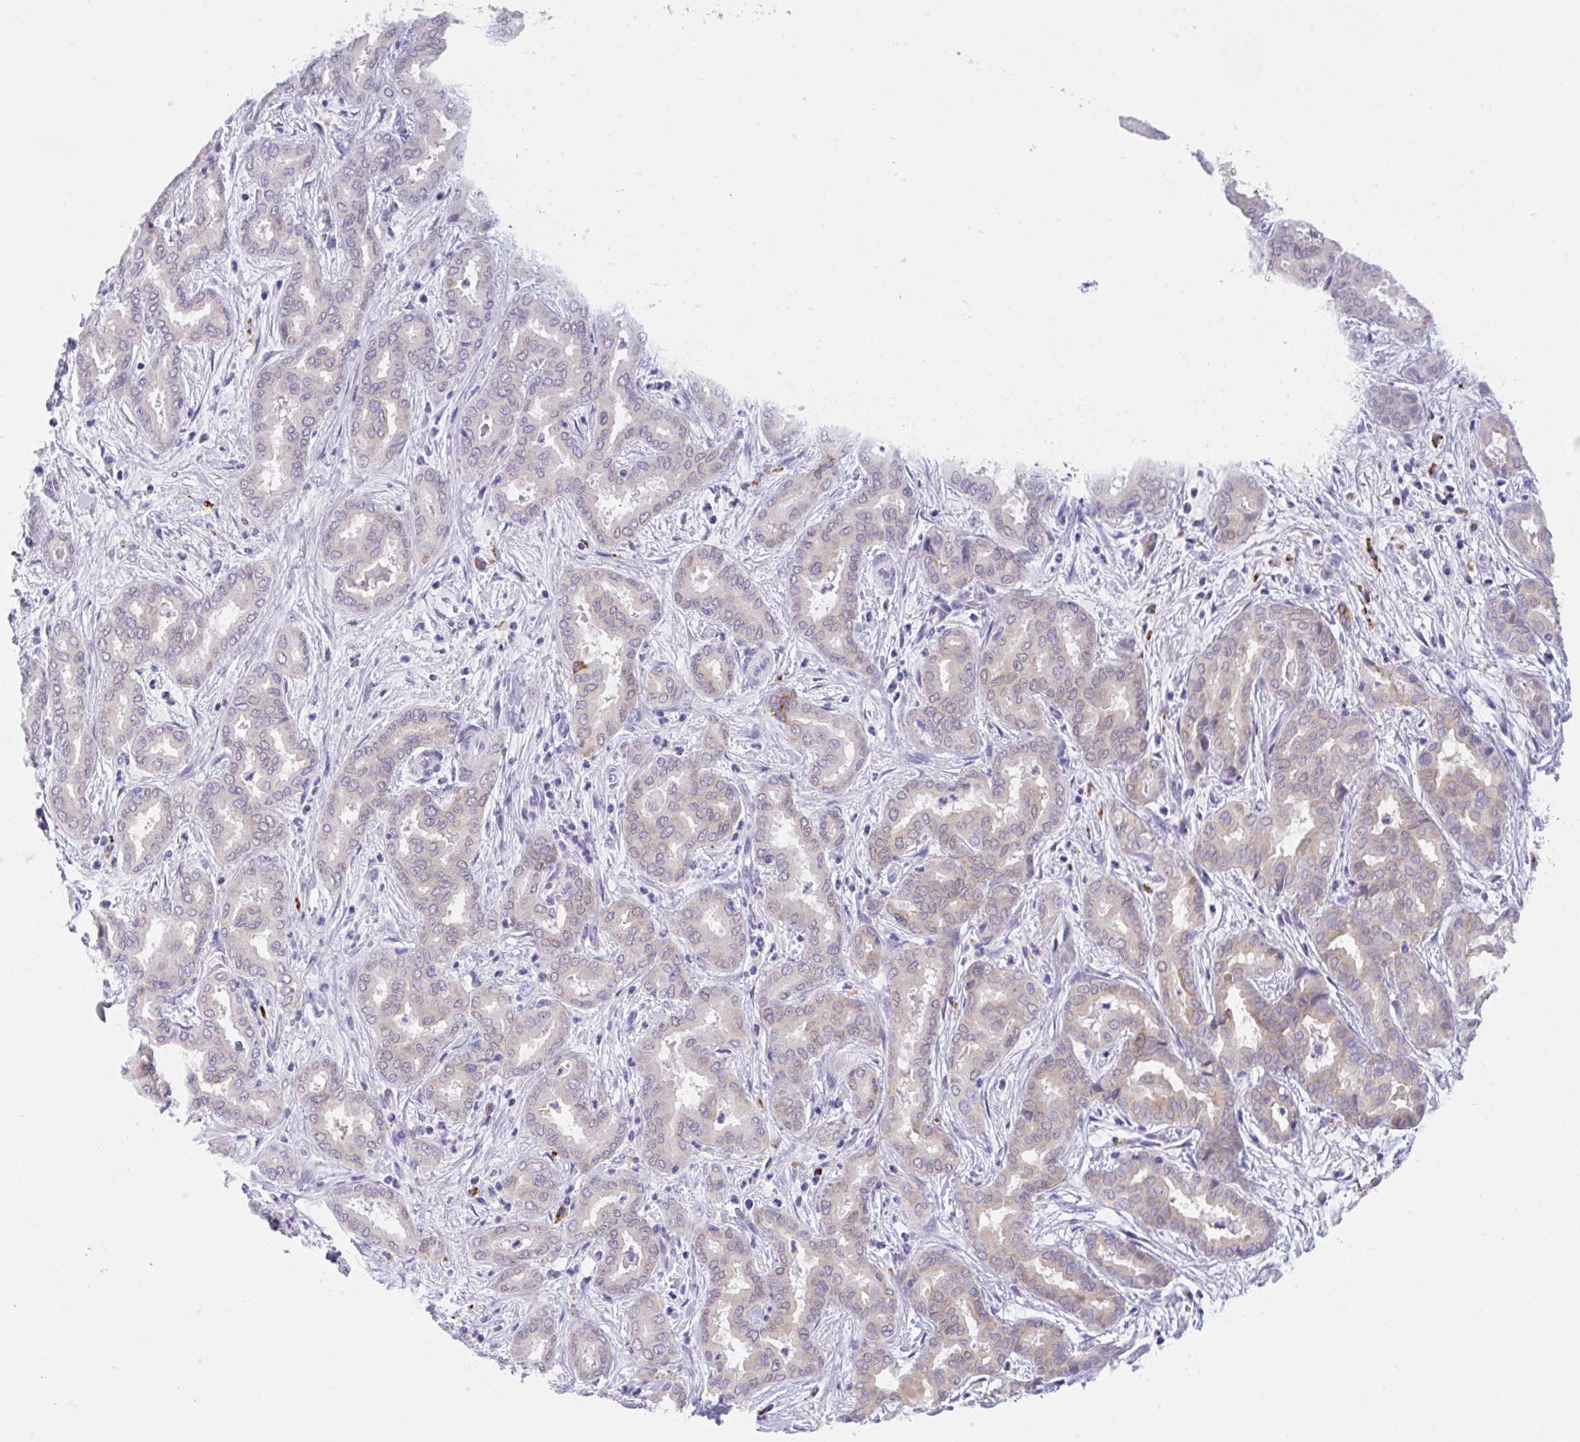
{"staining": {"intensity": "weak", "quantity": "25%-75%", "location": "cytoplasmic/membranous"}, "tissue": "liver cancer", "cell_type": "Tumor cells", "image_type": "cancer", "snomed": [{"axis": "morphology", "description": "Cholangiocarcinoma"}, {"axis": "topography", "description": "Liver"}], "caption": "Brown immunohistochemical staining in cholangiocarcinoma (liver) exhibits weak cytoplasmic/membranous staining in about 25%-75% of tumor cells.", "gene": "TRAF4", "patient": {"sex": "female", "age": 64}}